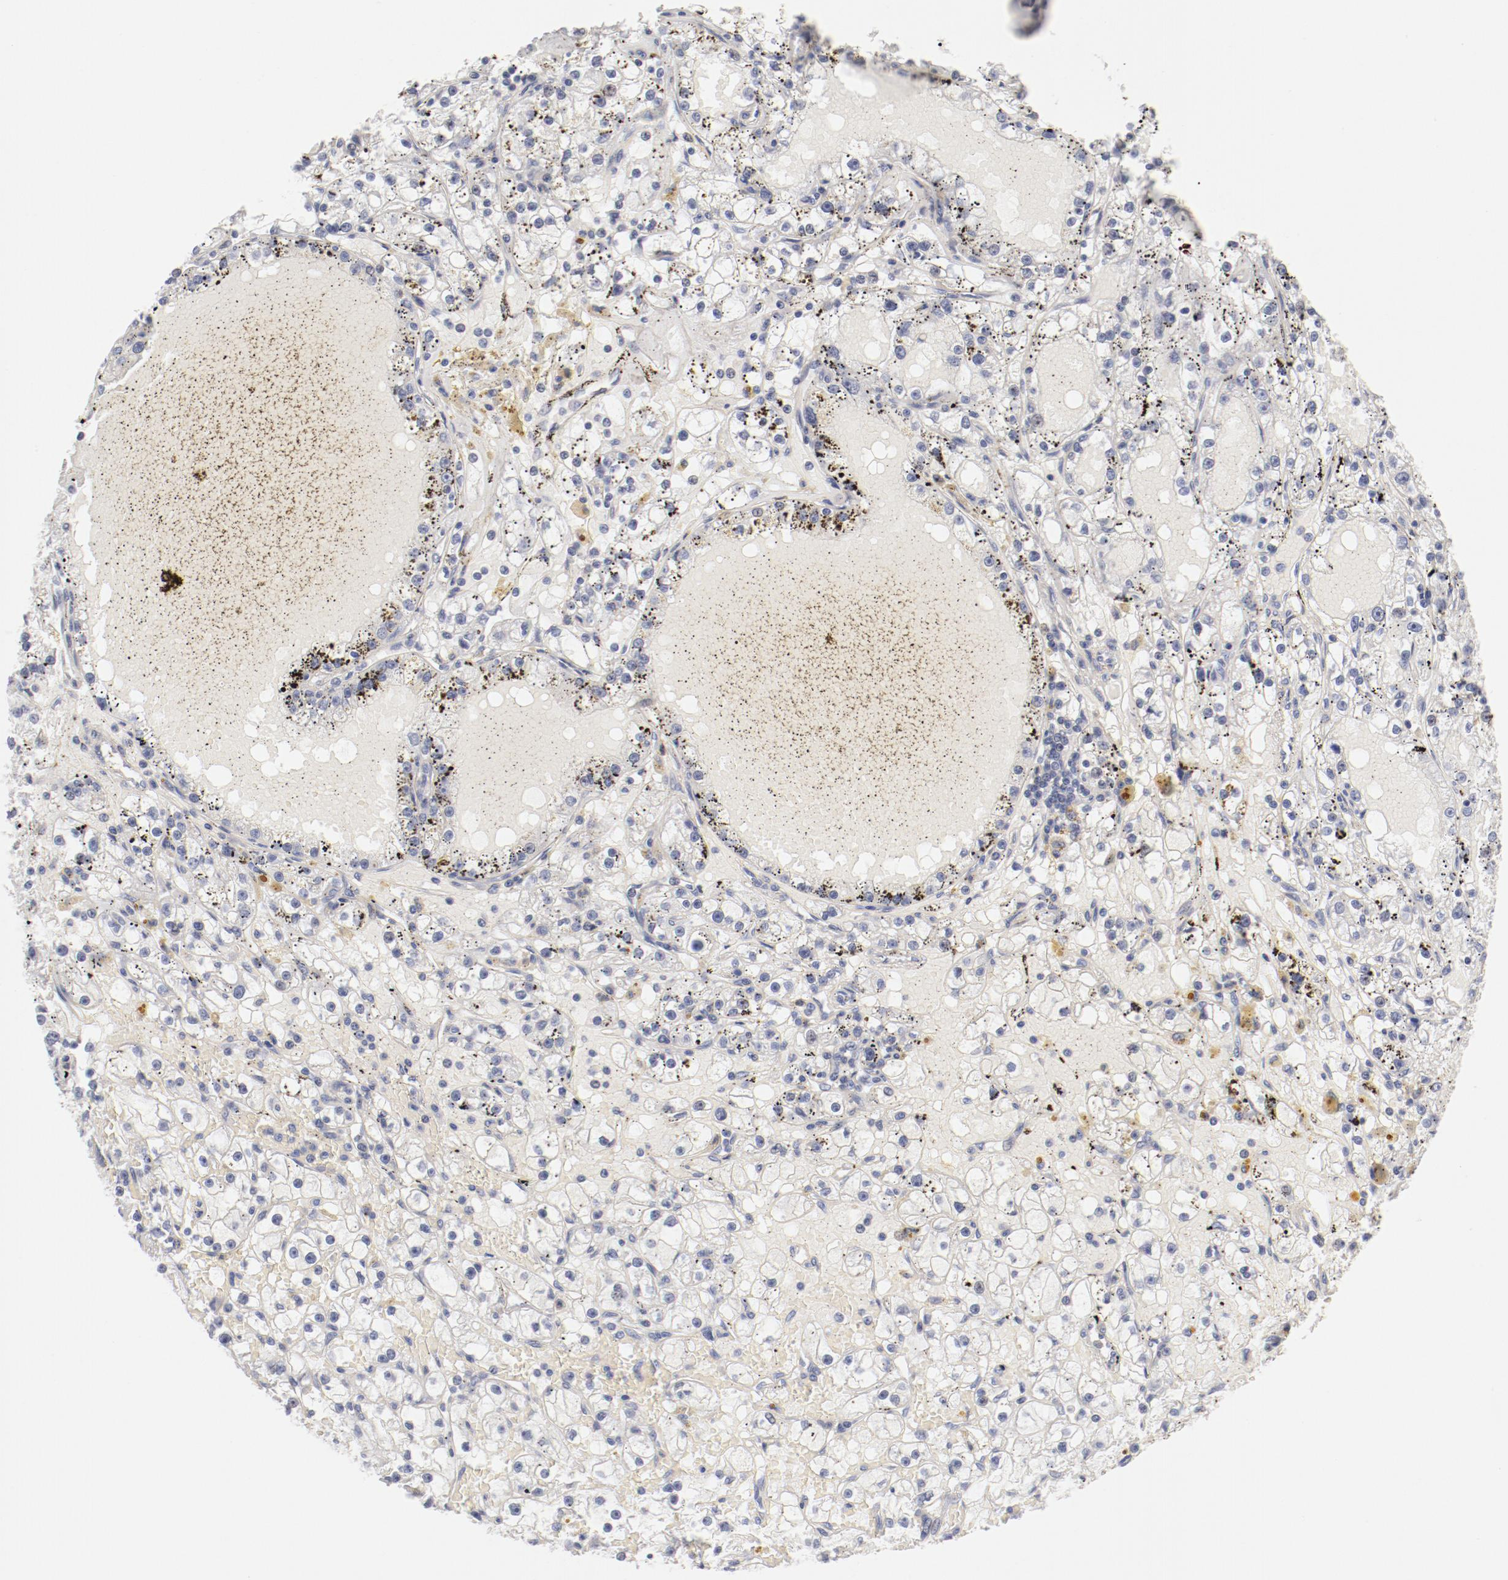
{"staining": {"intensity": "negative", "quantity": "none", "location": "none"}, "tissue": "renal cancer", "cell_type": "Tumor cells", "image_type": "cancer", "snomed": [{"axis": "morphology", "description": "Adenocarcinoma, NOS"}, {"axis": "topography", "description": "Kidney"}], "caption": "Photomicrograph shows no protein positivity in tumor cells of adenocarcinoma (renal) tissue.", "gene": "LAX1", "patient": {"sex": "male", "age": 56}}